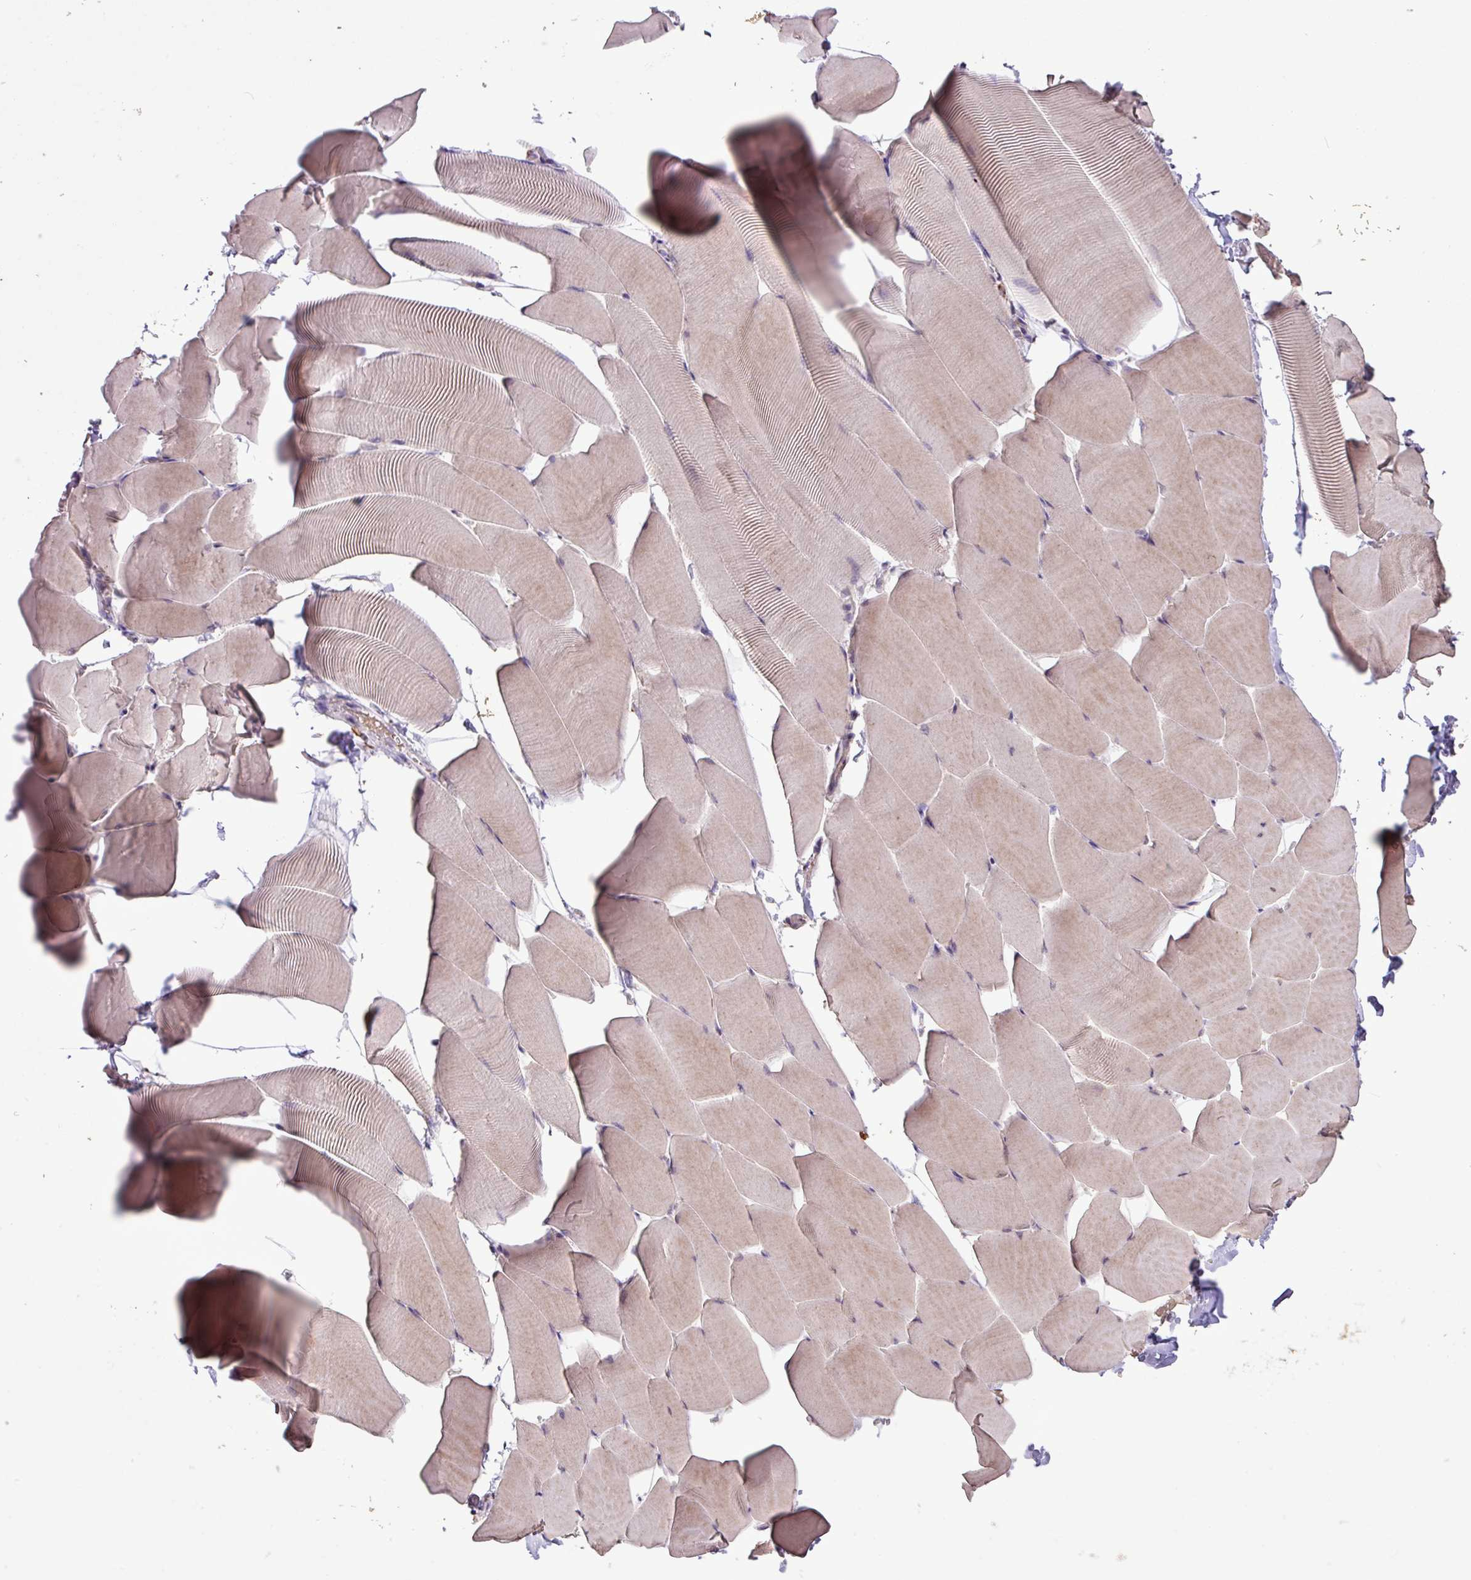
{"staining": {"intensity": "weak", "quantity": "25%-75%", "location": "cytoplasmic/membranous"}, "tissue": "skeletal muscle", "cell_type": "Myocytes", "image_type": "normal", "snomed": [{"axis": "morphology", "description": "Normal tissue, NOS"}, {"axis": "topography", "description": "Skeletal muscle"}], "caption": "Immunohistochemistry (DAB (3,3'-diaminobenzidine)) staining of normal human skeletal muscle shows weak cytoplasmic/membranous protein positivity in approximately 25%-75% of myocytes. Immunohistochemistry (ihc) stains the protein of interest in brown and the nuclei are stained blue.", "gene": "L3MBTL3", "patient": {"sex": "male", "age": 25}}